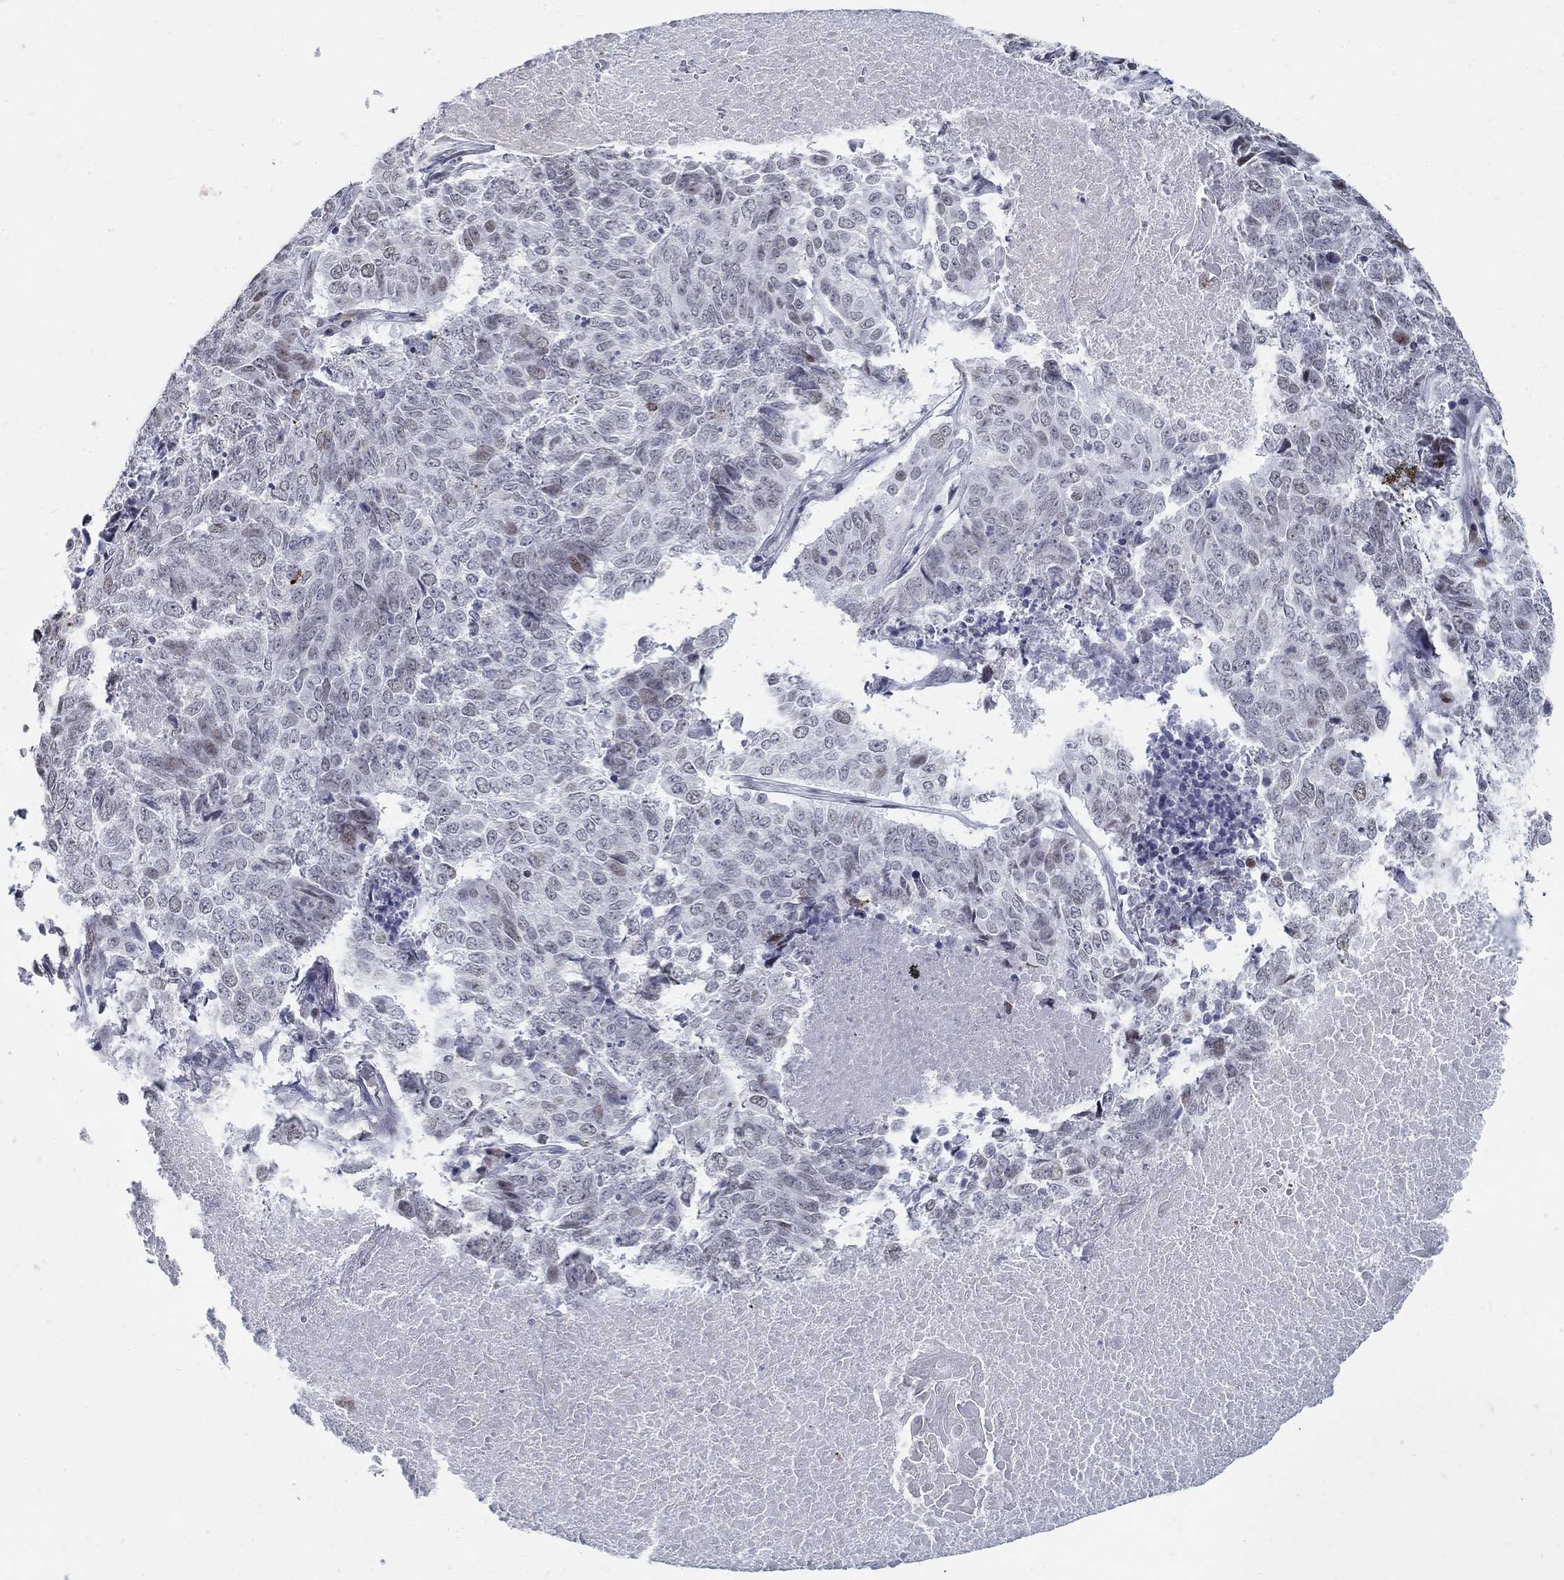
{"staining": {"intensity": "weak", "quantity": "<25%", "location": "nuclear"}, "tissue": "lung cancer", "cell_type": "Tumor cells", "image_type": "cancer", "snomed": [{"axis": "morphology", "description": "Squamous cell carcinoma, NOS"}, {"axis": "topography", "description": "Lung"}], "caption": "IHC photomicrograph of human squamous cell carcinoma (lung) stained for a protein (brown), which displays no expression in tumor cells.", "gene": "BHLHE22", "patient": {"sex": "male", "age": 64}}